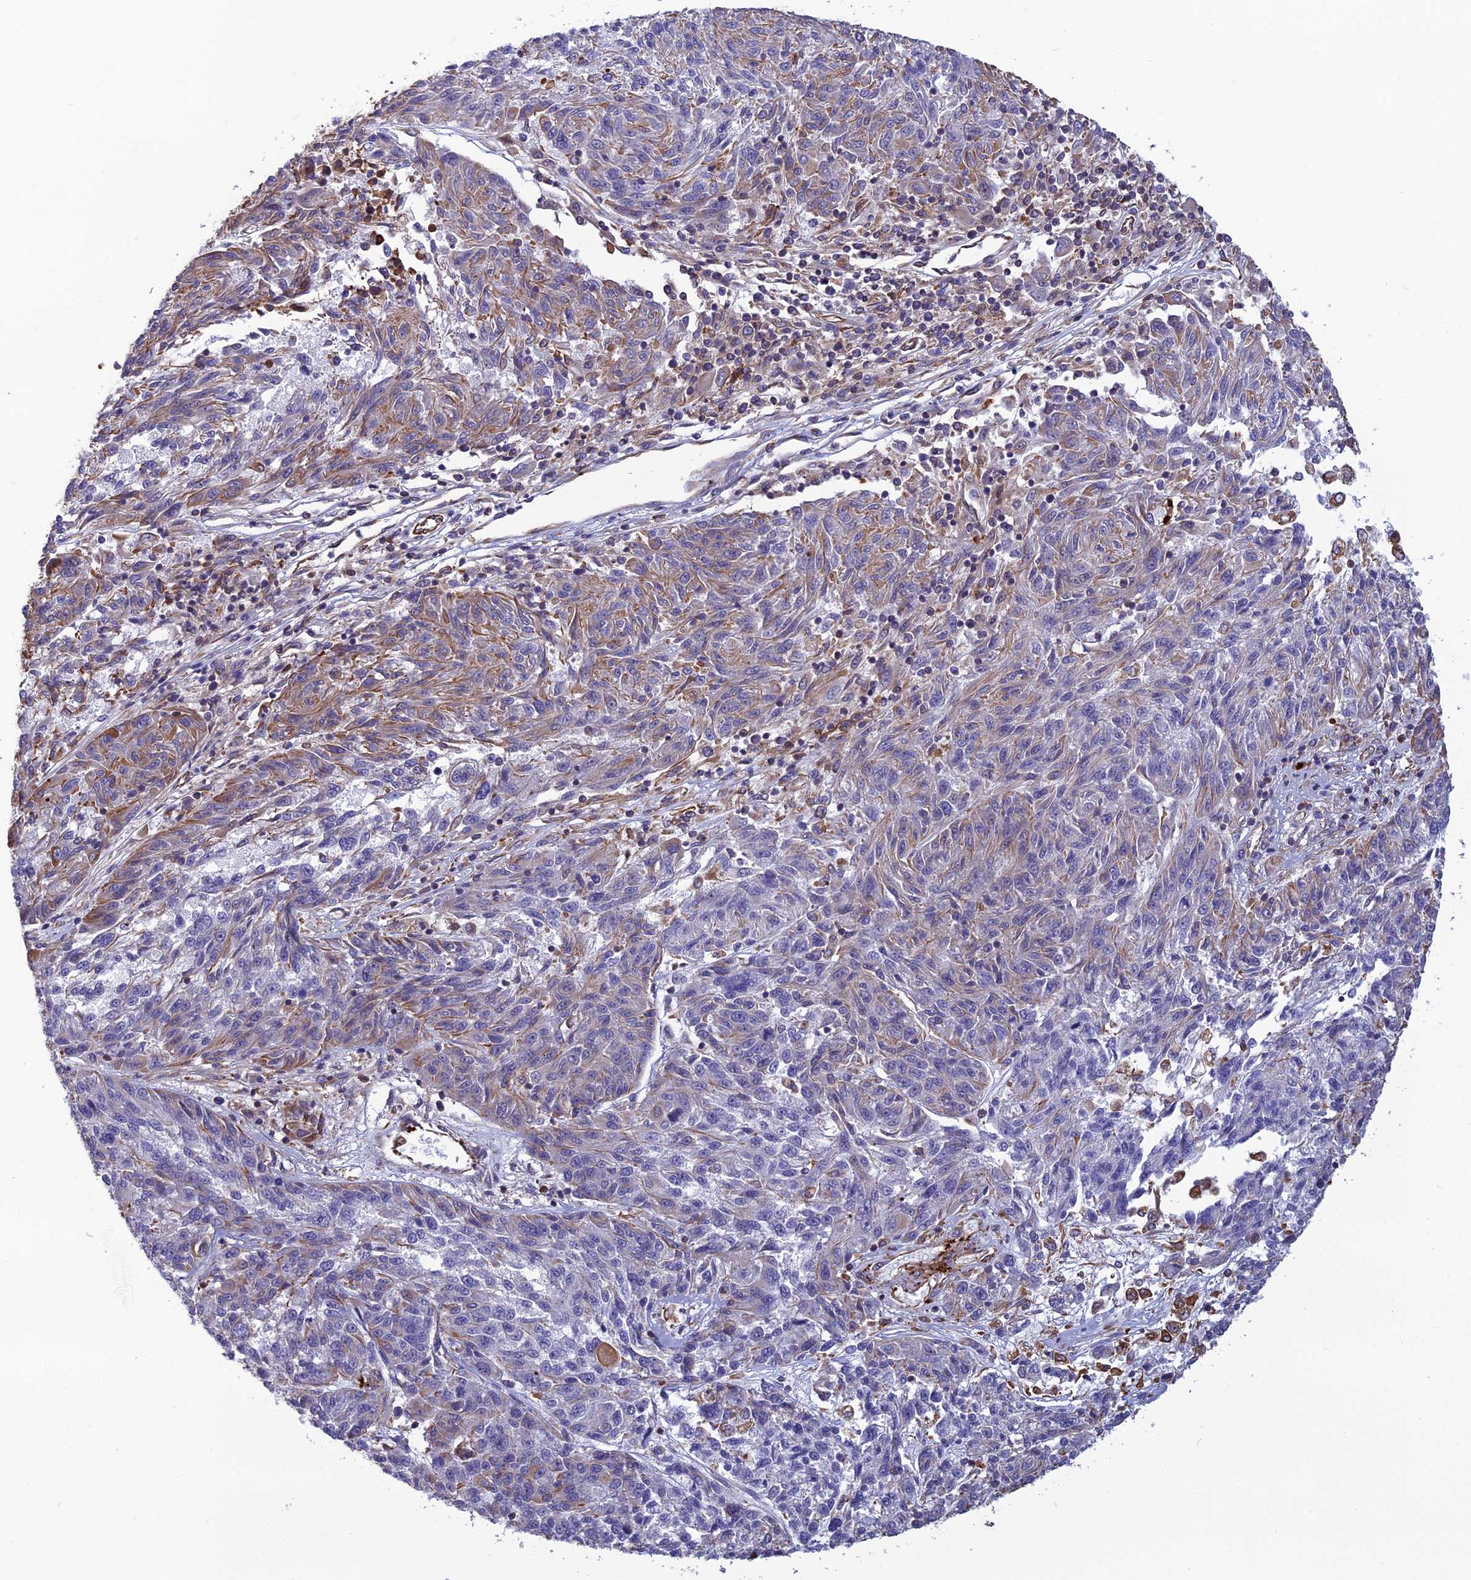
{"staining": {"intensity": "weak", "quantity": "25%-75%", "location": "cytoplasmic/membranous"}, "tissue": "melanoma", "cell_type": "Tumor cells", "image_type": "cancer", "snomed": [{"axis": "morphology", "description": "Malignant melanoma, NOS"}, {"axis": "topography", "description": "Skin"}], "caption": "A photomicrograph of human melanoma stained for a protein reveals weak cytoplasmic/membranous brown staining in tumor cells. Immunohistochemistry (ihc) stains the protein of interest in brown and the nuclei are stained blue.", "gene": "PSMD11", "patient": {"sex": "male", "age": 53}}